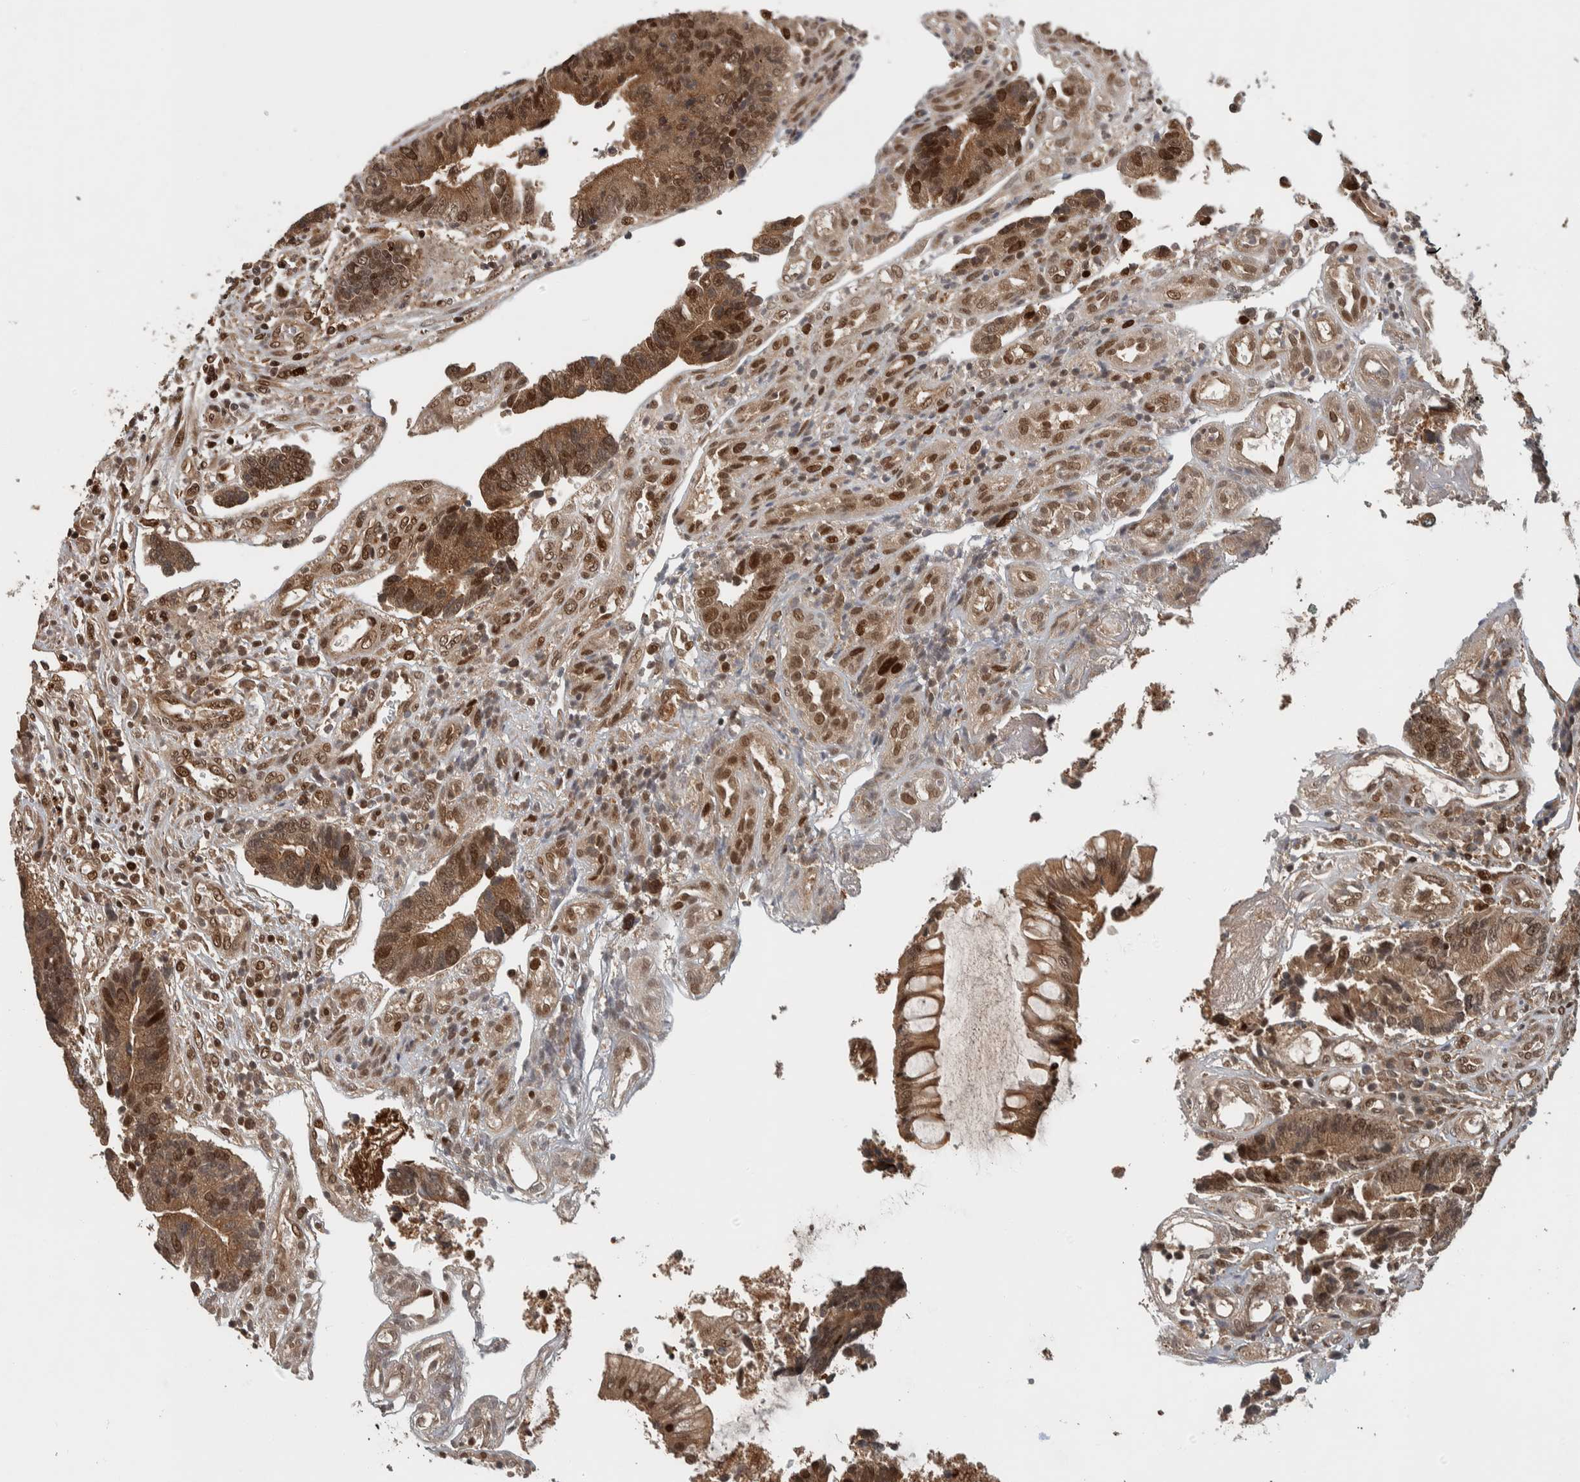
{"staining": {"intensity": "moderate", "quantity": ">75%", "location": "cytoplasmic/membranous,nuclear"}, "tissue": "colorectal cancer", "cell_type": "Tumor cells", "image_type": "cancer", "snomed": [{"axis": "morphology", "description": "Adenocarcinoma, NOS"}, {"axis": "topography", "description": "Rectum"}], "caption": "Protein analysis of colorectal cancer tissue shows moderate cytoplasmic/membranous and nuclear expression in approximately >75% of tumor cells.", "gene": "RPS6KA4", "patient": {"sex": "male", "age": 84}}